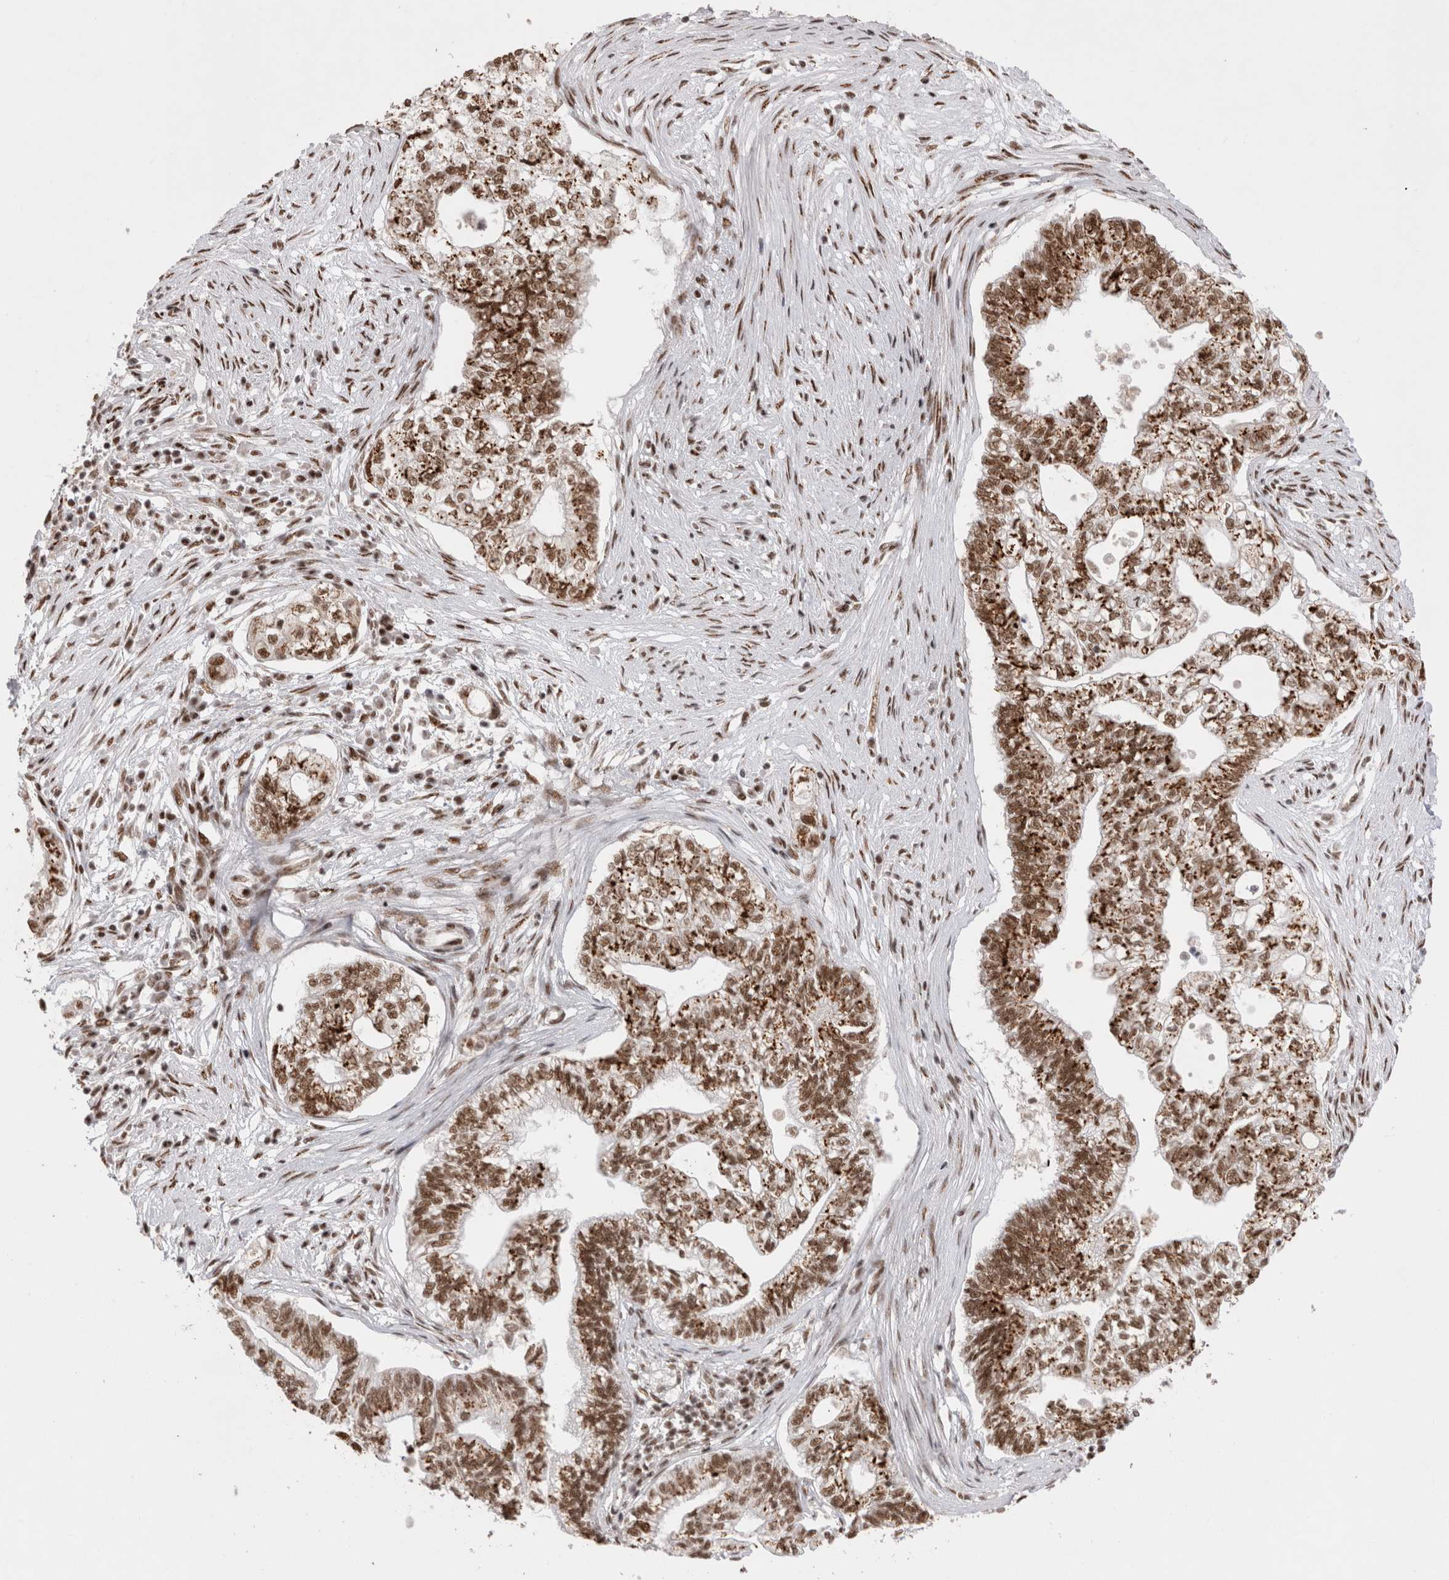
{"staining": {"intensity": "moderate", "quantity": ">75%", "location": "nuclear"}, "tissue": "pancreatic cancer", "cell_type": "Tumor cells", "image_type": "cancer", "snomed": [{"axis": "morphology", "description": "Adenocarcinoma, NOS"}, {"axis": "topography", "description": "Pancreas"}], "caption": "Pancreatic cancer tissue demonstrates moderate nuclear positivity in about >75% of tumor cells, visualized by immunohistochemistry.", "gene": "EYA2", "patient": {"sex": "male", "age": 72}}